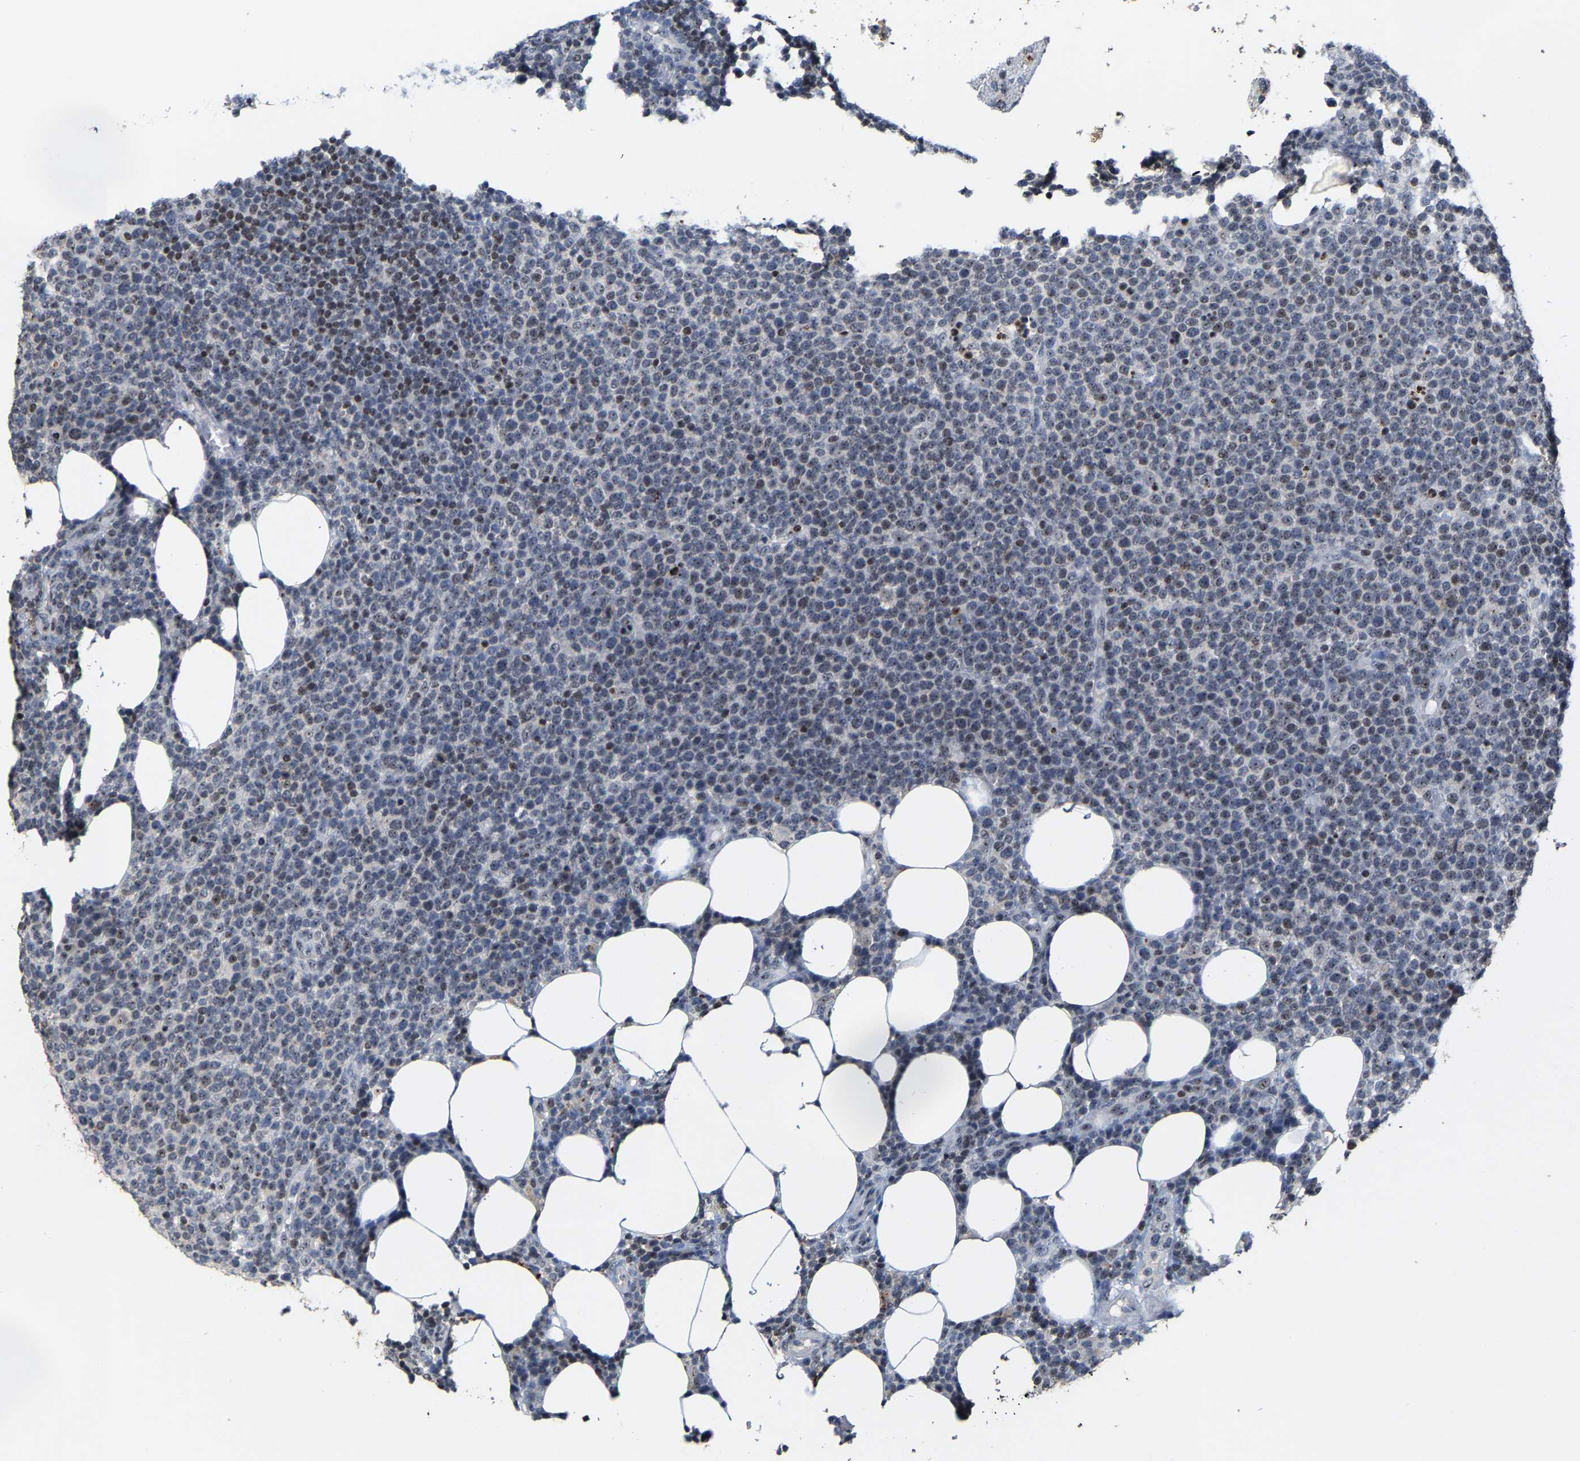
{"staining": {"intensity": "moderate", "quantity": "<25%", "location": "nuclear"}, "tissue": "lymphoma", "cell_type": "Tumor cells", "image_type": "cancer", "snomed": [{"axis": "morphology", "description": "Malignant lymphoma, non-Hodgkin's type, High grade"}, {"axis": "topography", "description": "Lymph node"}], "caption": "Tumor cells display low levels of moderate nuclear positivity in about <25% of cells in high-grade malignant lymphoma, non-Hodgkin's type.", "gene": "NOP58", "patient": {"sex": "male", "age": 61}}